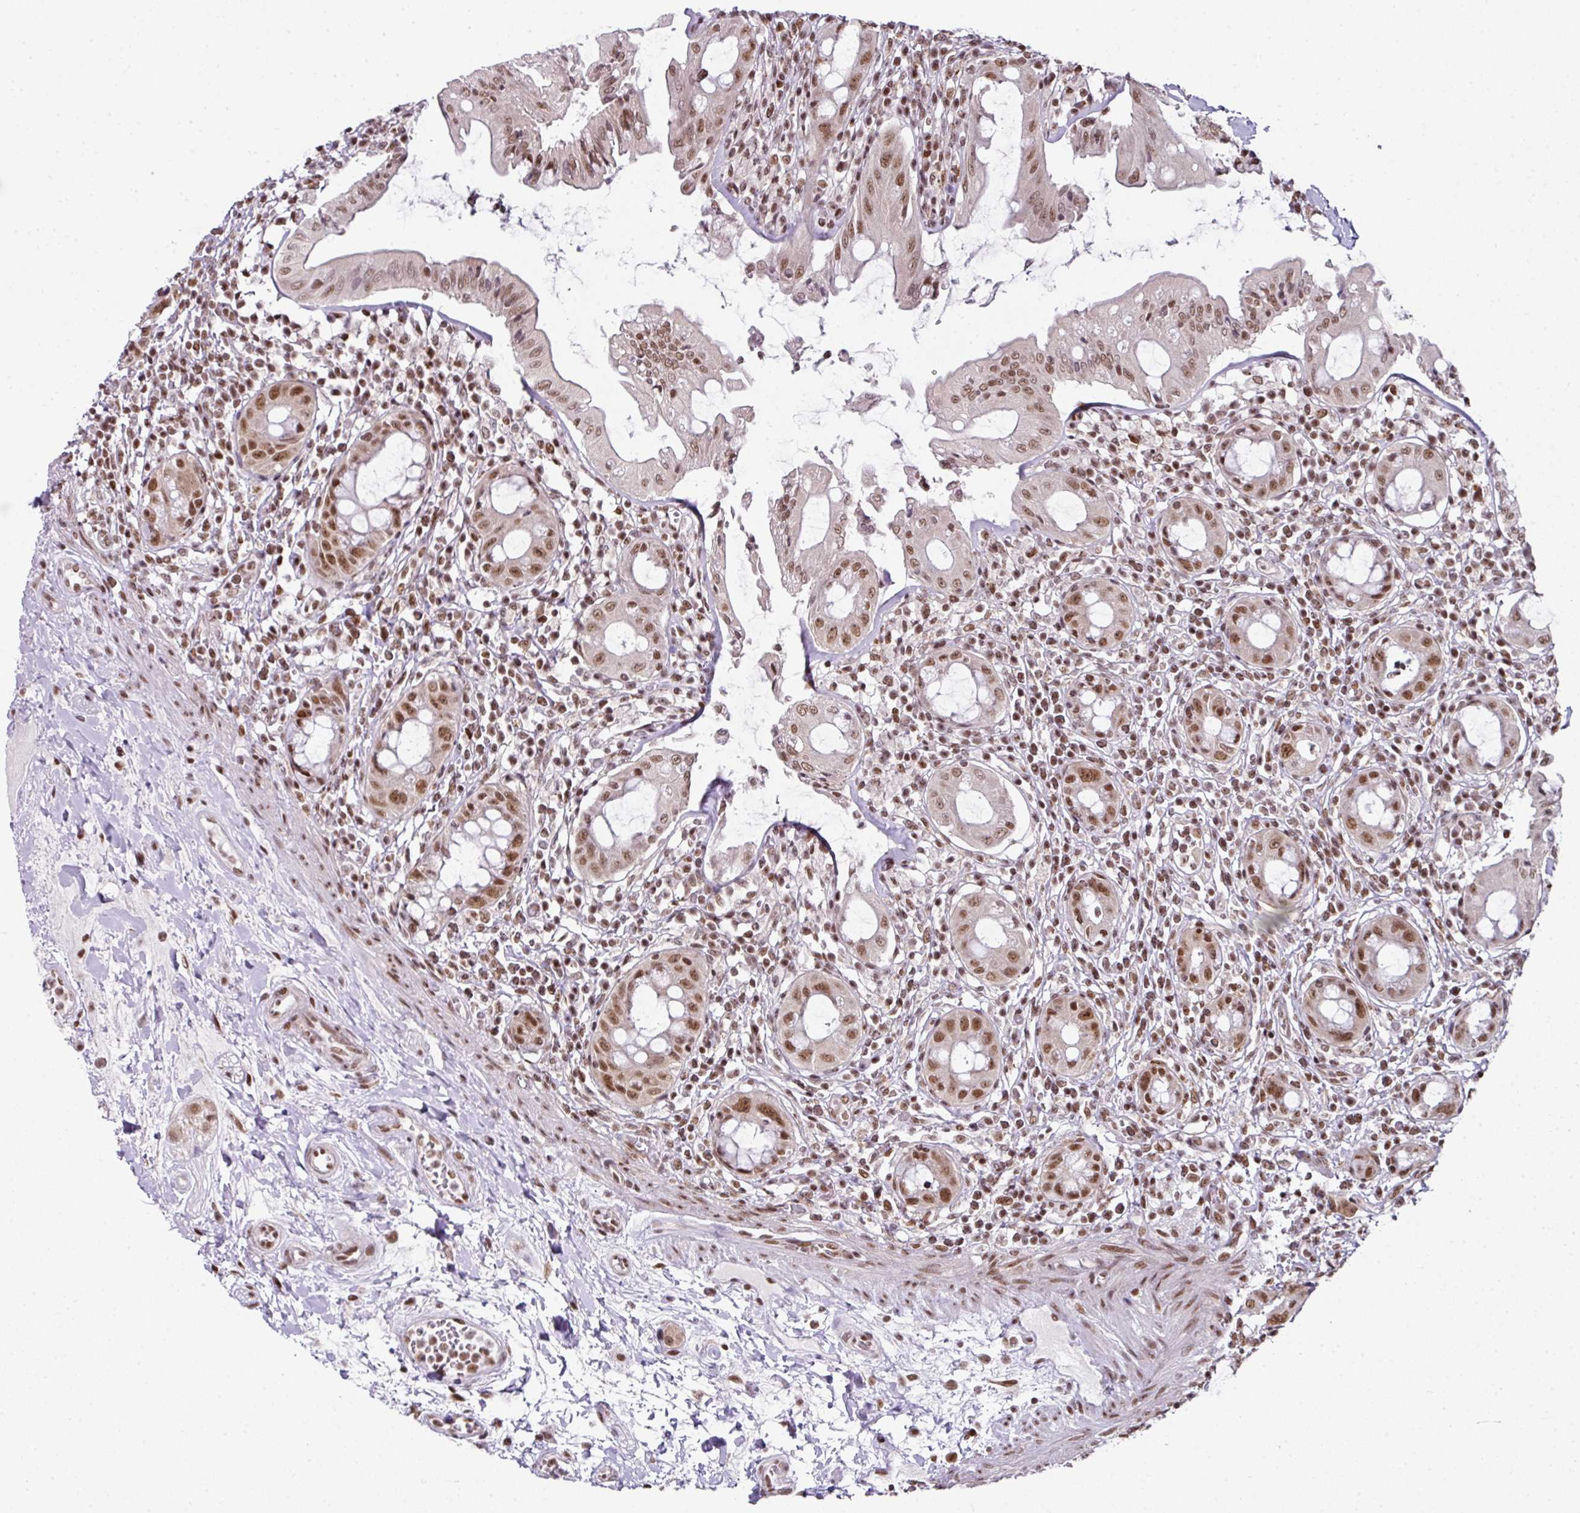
{"staining": {"intensity": "moderate", "quantity": ">75%", "location": "nuclear"}, "tissue": "rectum", "cell_type": "Glandular cells", "image_type": "normal", "snomed": [{"axis": "morphology", "description": "Normal tissue, NOS"}, {"axis": "topography", "description": "Rectum"}], "caption": "Immunohistochemistry image of benign human rectum stained for a protein (brown), which displays medium levels of moderate nuclear staining in approximately >75% of glandular cells.", "gene": "NFYA", "patient": {"sex": "female", "age": 57}}